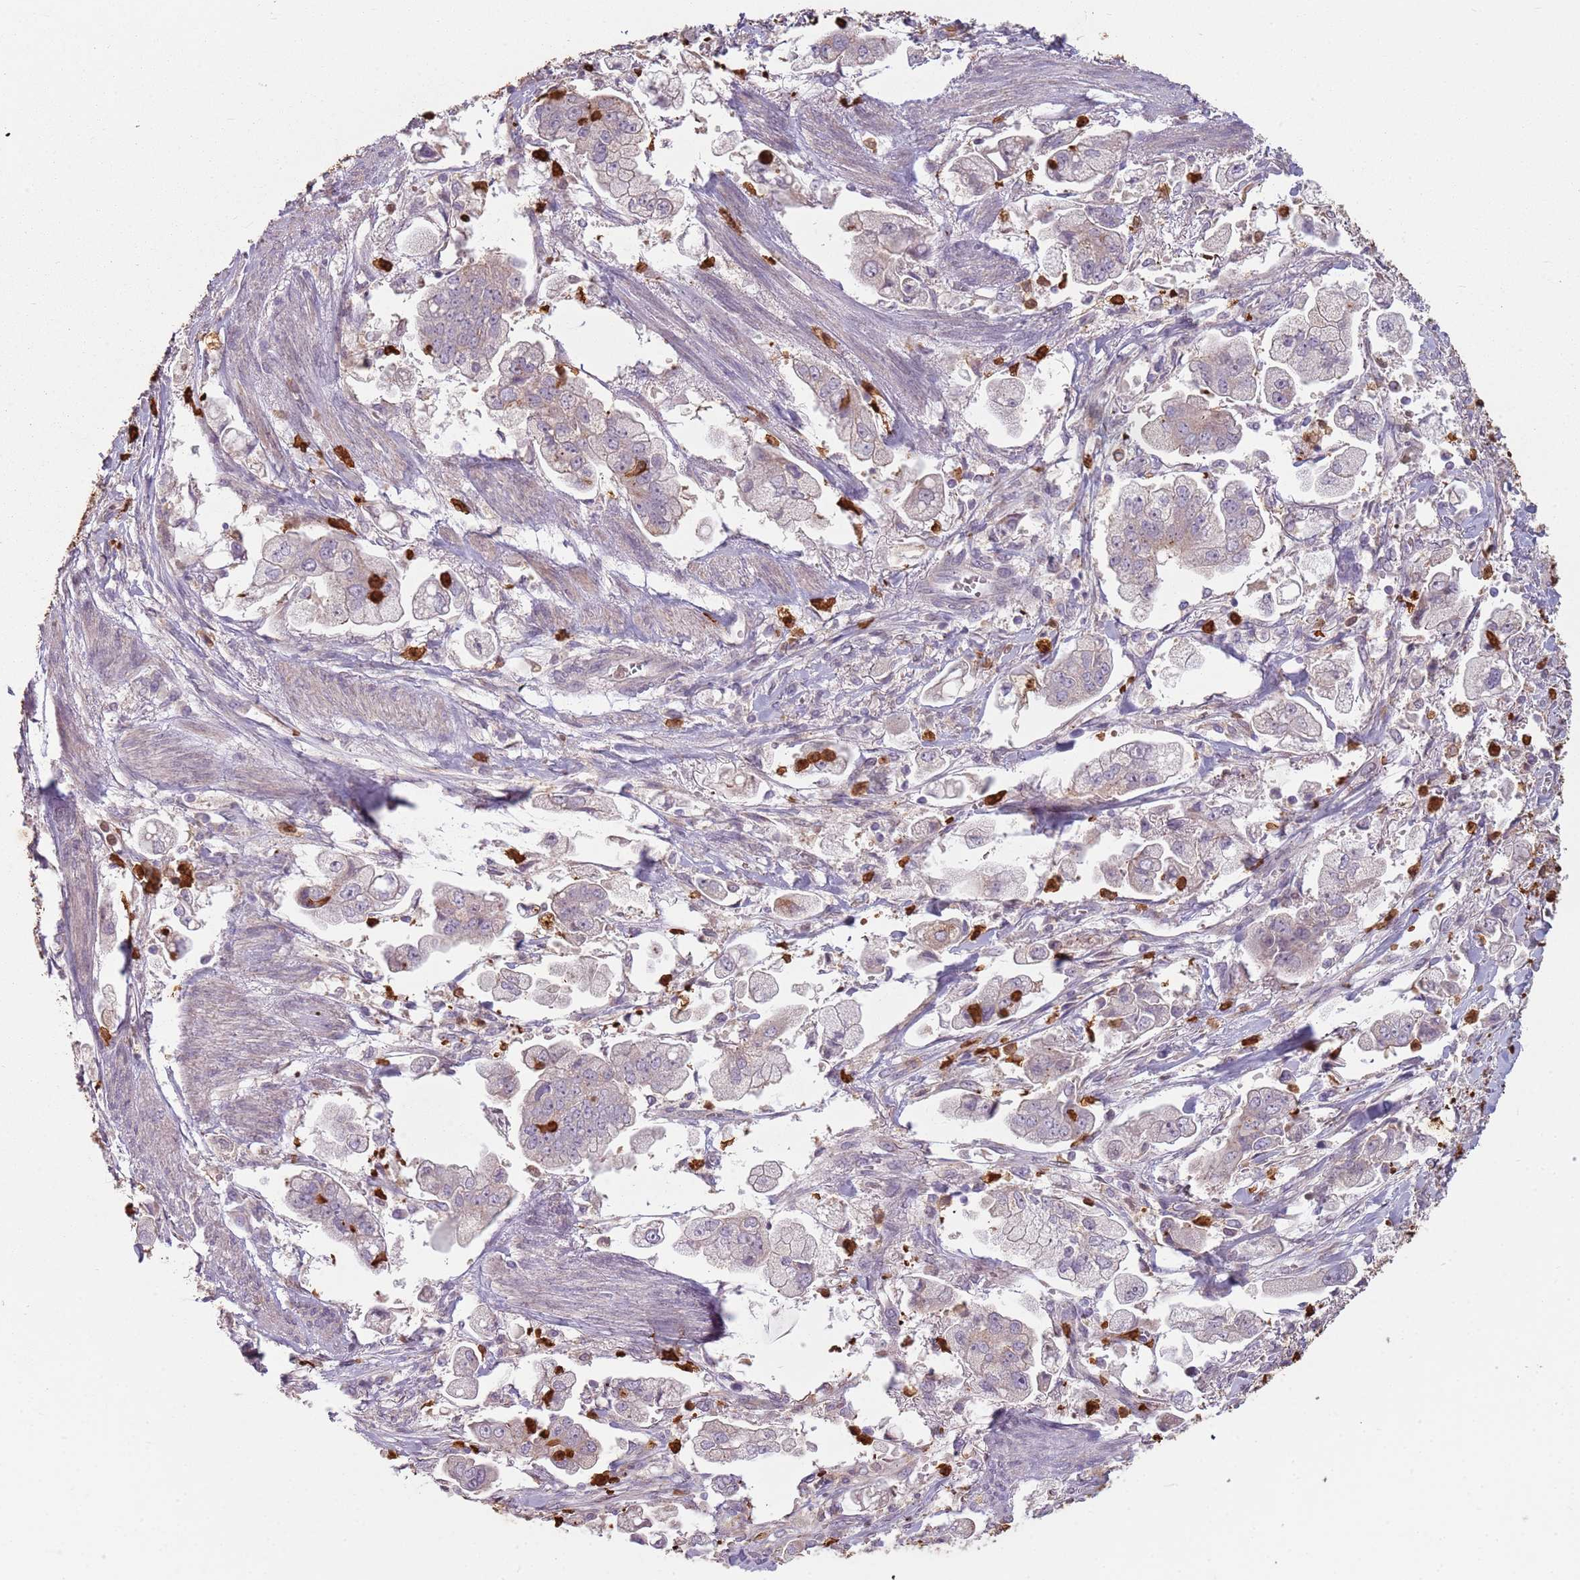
{"staining": {"intensity": "negative", "quantity": "none", "location": "none"}, "tissue": "stomach cancer", "cell_type": "Tumor cells", "image_type": "cancer", "snomed": [{"axis": "morphology", "description": "Adenocarcinoma, NOS"}, {"axis": "topography", "description": "Stomach"}], "caption": "This is a image of IHC staining of stomach cancer (adenocarcinoma), which shows no expression in tumor cells.", "gene": "SPAG4", "patient": {"sex": "male", "age": 62}}